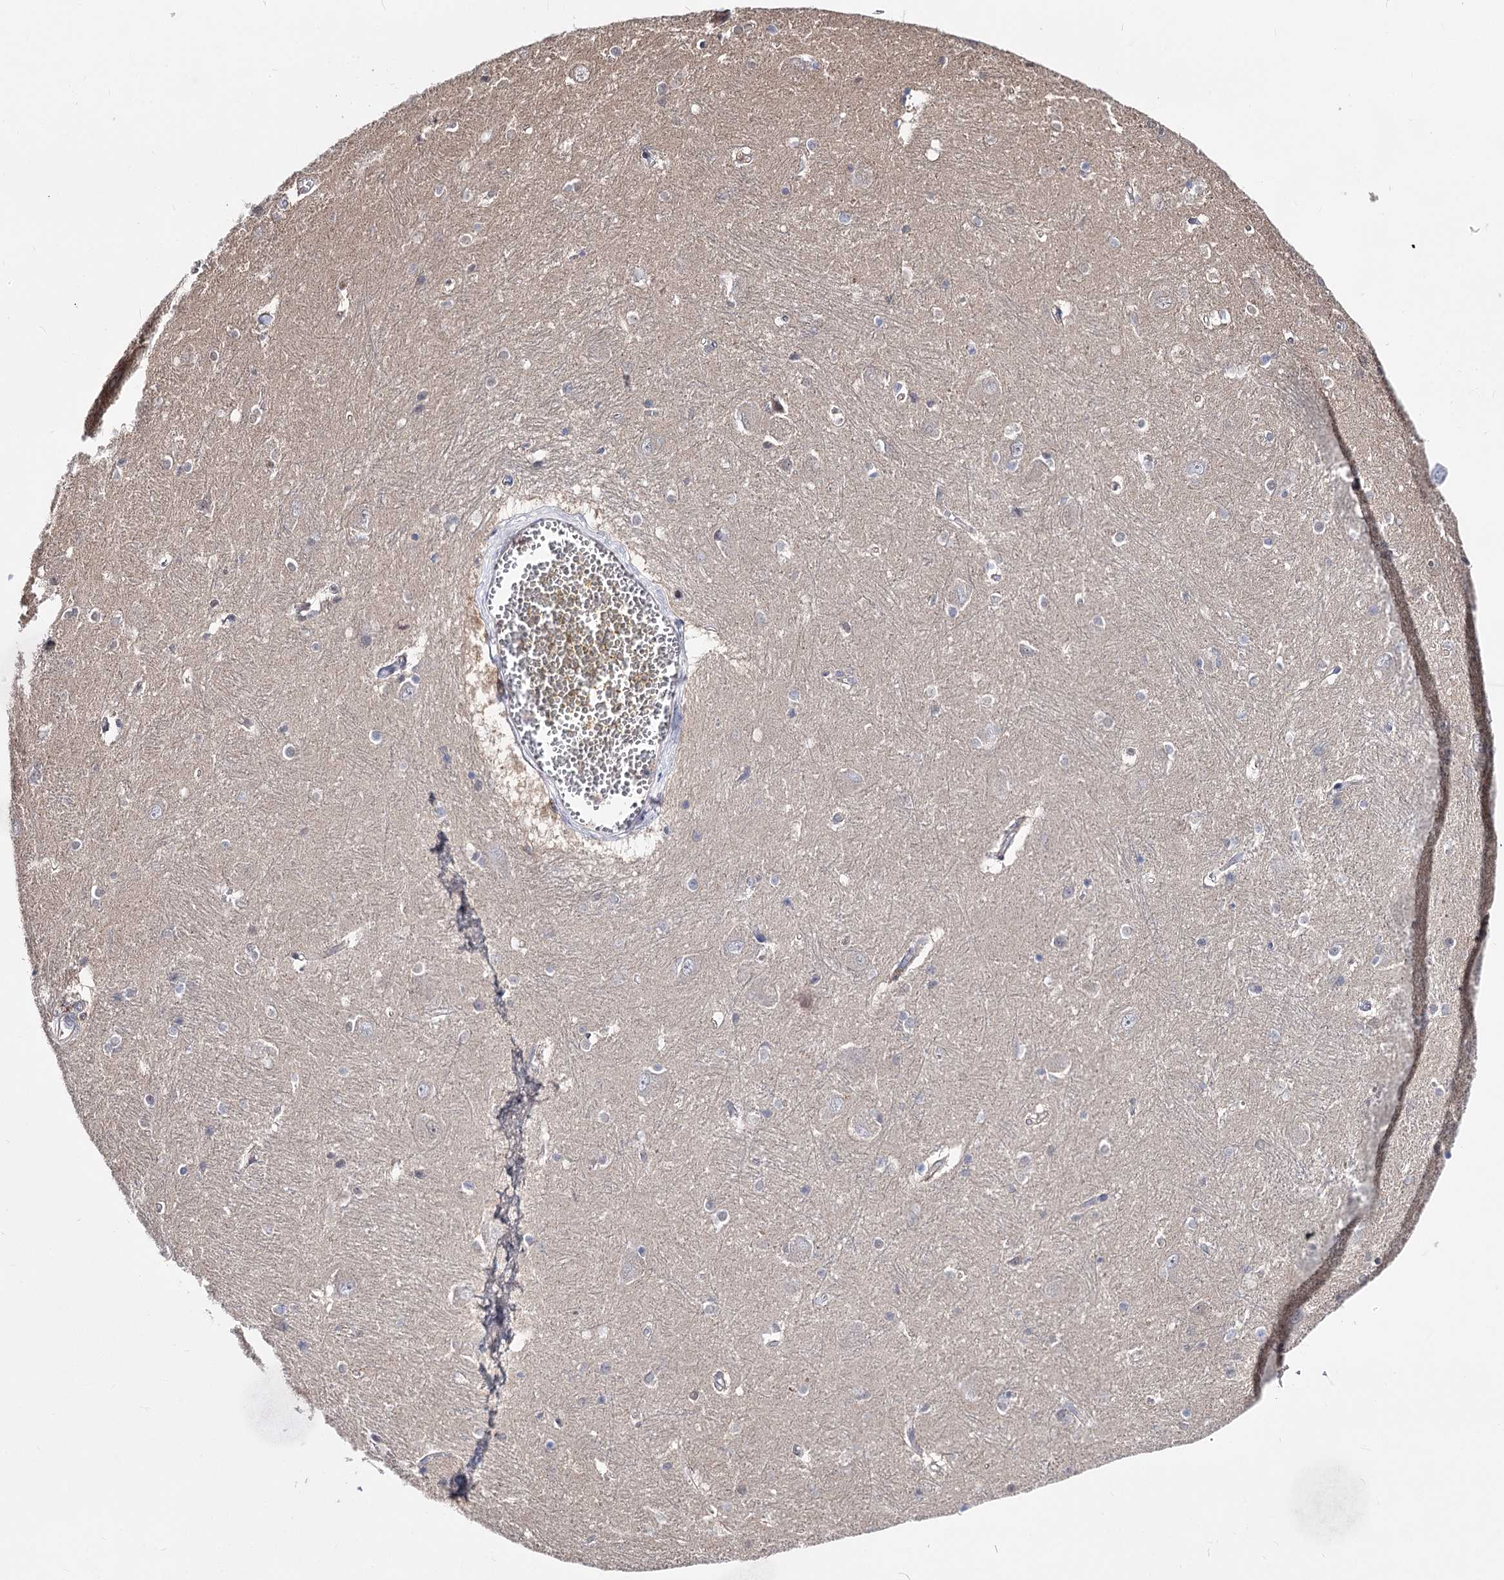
{"staining": {"intensity": "moderate", "quantity": "<25%", "location": "cytoplasmic/membranous,nuclear"}, "tissue": "caudate", "cell_type": "Glial cells", "image_type": "normal", "snomed": [{"axis": "morphology", "description": "Normal tissue, NOS"}, {"axis": "topography", "description": "Lateral ventricle wall"}], "caption": "Approximately <25% of glial cells in benign human caudate exhibit moderate cytoplasmic/membranous,nuclear protein positivity as visualized by brown immunohistochemical staining.", "gene": "UGP2", "patient": {"sex": "male", "age": 37}}